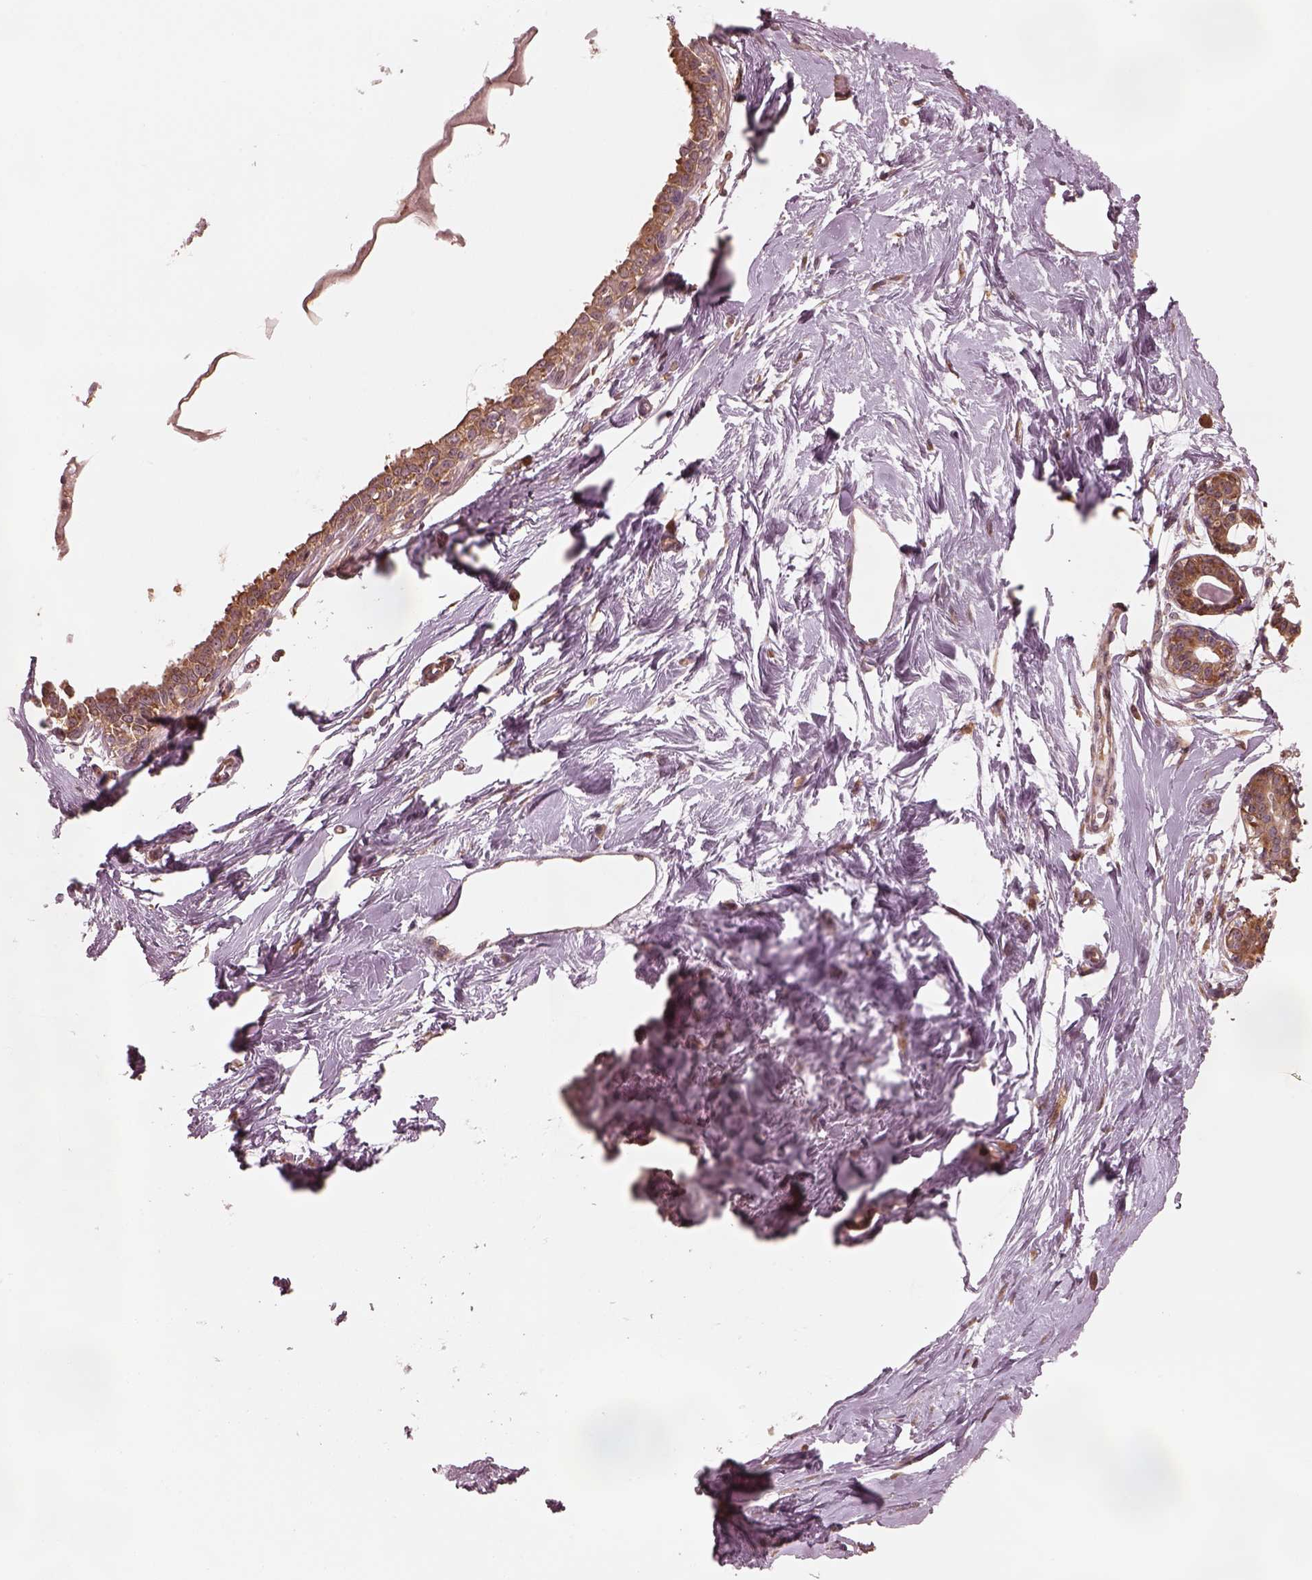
{"staining": {"intensity": "weak", "quantity": ">75%", "location": "cytoplasmic/membranous"}, "tissue": "breast", "cell_type": "Adipocytes", "image_type": "normal", "snomed": [{"axis": "morphology", "description": "Normal tissue, NOS"}, {"axis": "topography", "description": "Breast"}], "caption": "A histopathology image showing weak cytoplasmic/membranous positivity in about >75% of adipocytes in unremarkable breast, as visualized by brown immunohistochemical staining.", "gene": "RPS5", "patient": {"sex": "female", "age": 45}}